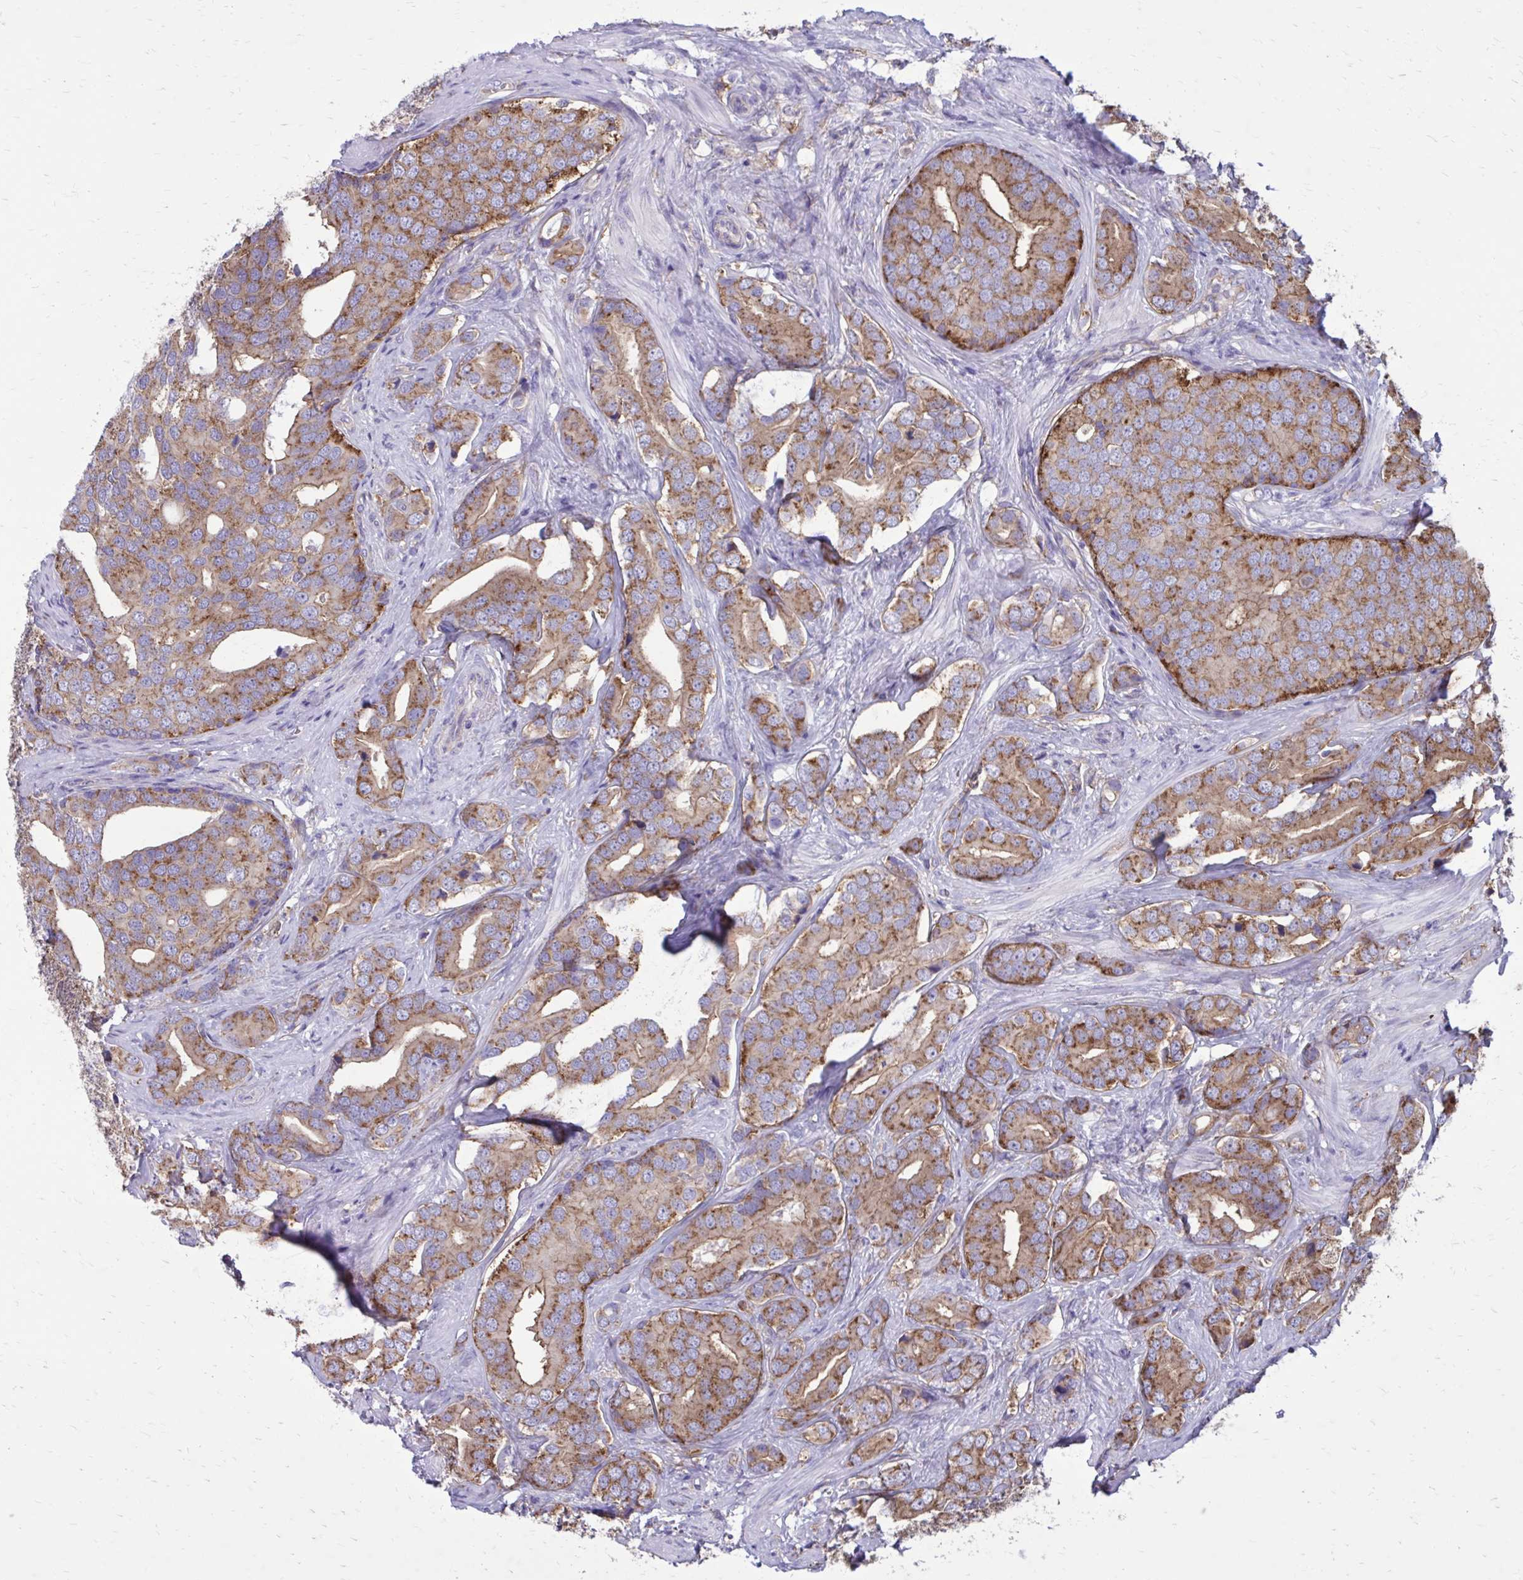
{"staining": {"intensity": "moderate", "quantity": ">75%", "location": "cytoplasmic/membranous"}, "tissue": "prostate cancer", "cell_type": "Tumor cells", "image_type": "cancer", "snomed": [{"axis": "morphology", "description": "Adenocarcinoma, High grade"}, {"axis": "topography", "description": "Prostate"}], "caption": "Immunohistochemical staining of human prostate cancer (adenocarcinoma (high-grade)) displays medium levels of moderate cytoplasmic/membranous staining in about >75% of tumor cells.", "gene": "CLTA", "patient": {"sex": "male", "age": 62}}